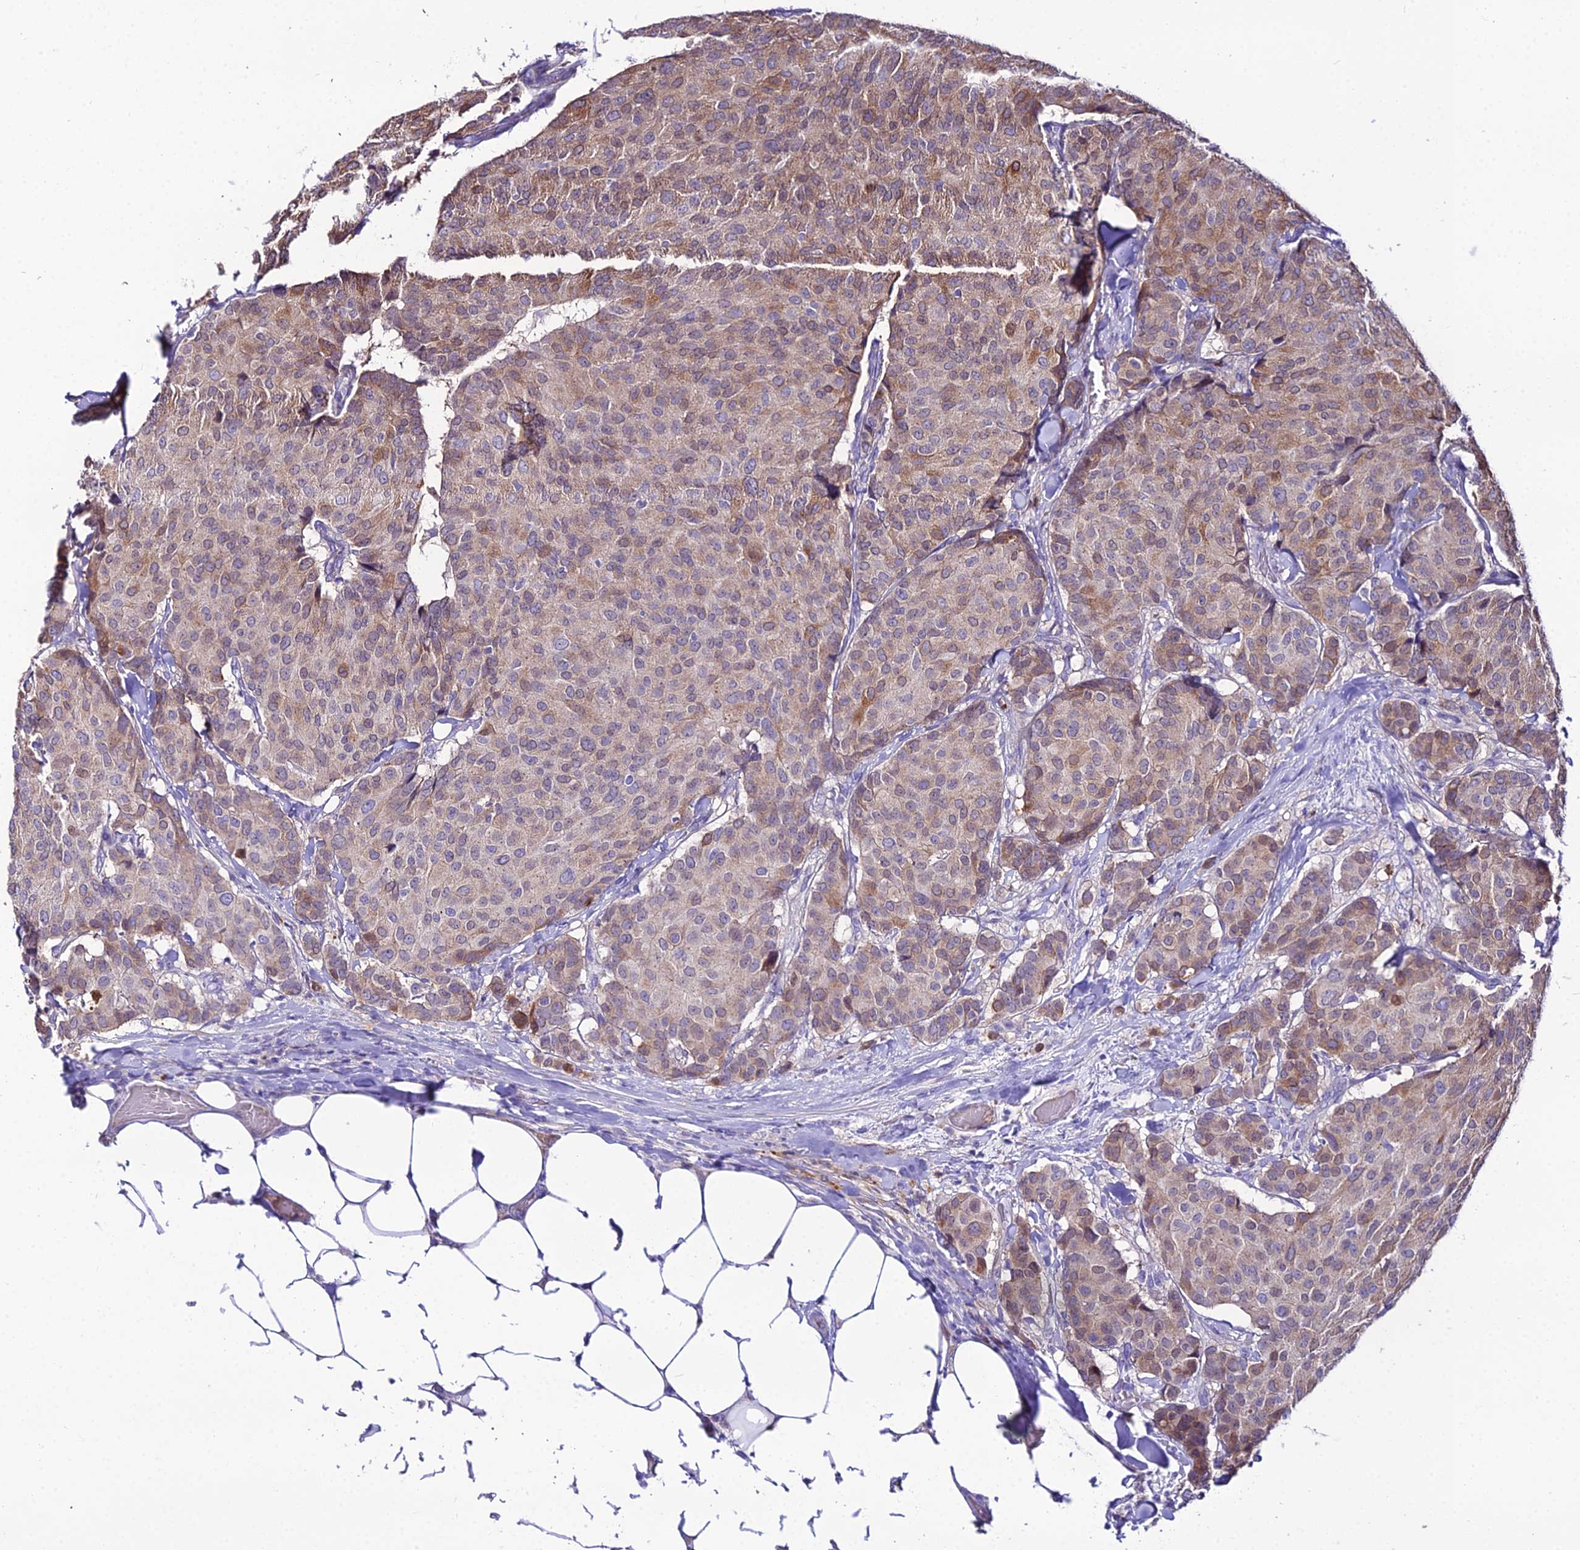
{"staining": {"intensity": "moderate", "quantity": "<25%", "location": "cytoplasmic/membranous"}, "tissue": "breast cancer", "cell_type": "Tumor cells", "image_type": "cancer", "snomed": [{"axis": "morphology", "description": "Duct carcinoma"}, {"axis": "topography", "description": "Breast"}], "caption": "Immunohistochemical staining of intraductal carcinoma (breast) reveals moderate cytoplasmic/membranous protein expression in about <25% of tumor cells. (brown staining indicates protein expression, while blue staining denotes nuclei).", "gene": "MB21D2", "patient": {"sex": "female", "age": 75}}